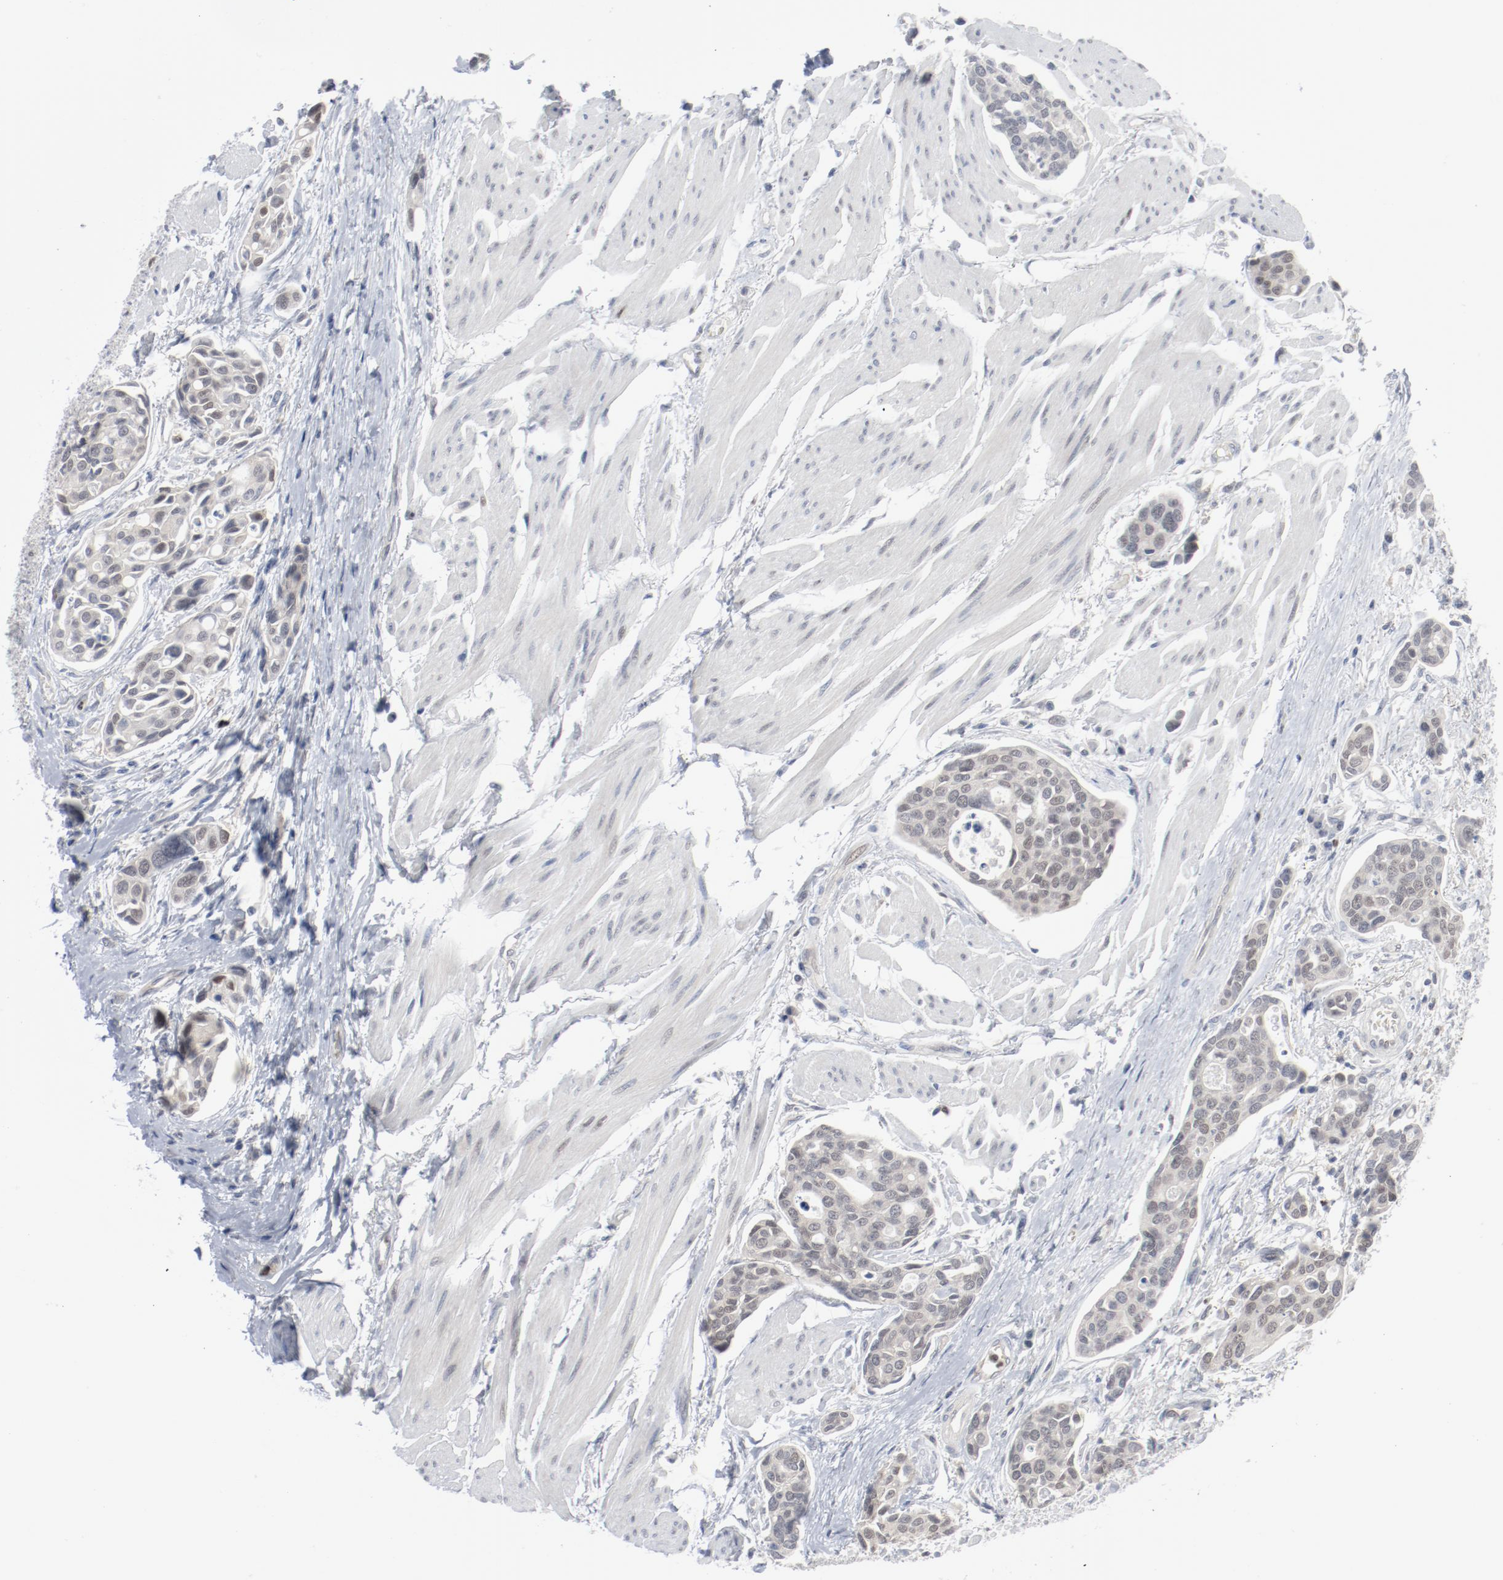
{"staining": {"intensity": "negative", "quantity": "none", "location": "none"}, "tissue": "urothelial cancer", "cell_type": "Tumor cells", "image_type": "cancer", "snomed": [{"axis": "morphology", "description": "Urothelial carcinoma, High grade"}, {"axis": "topography", "description": "Urinary bladder"}], "caption": "A histopathology image of urothelial cancer stained for a protein exhibits no brown staining in tumor cells.", "gene": "FOXN2", "patient": {"sex": "male", "age": 78}}